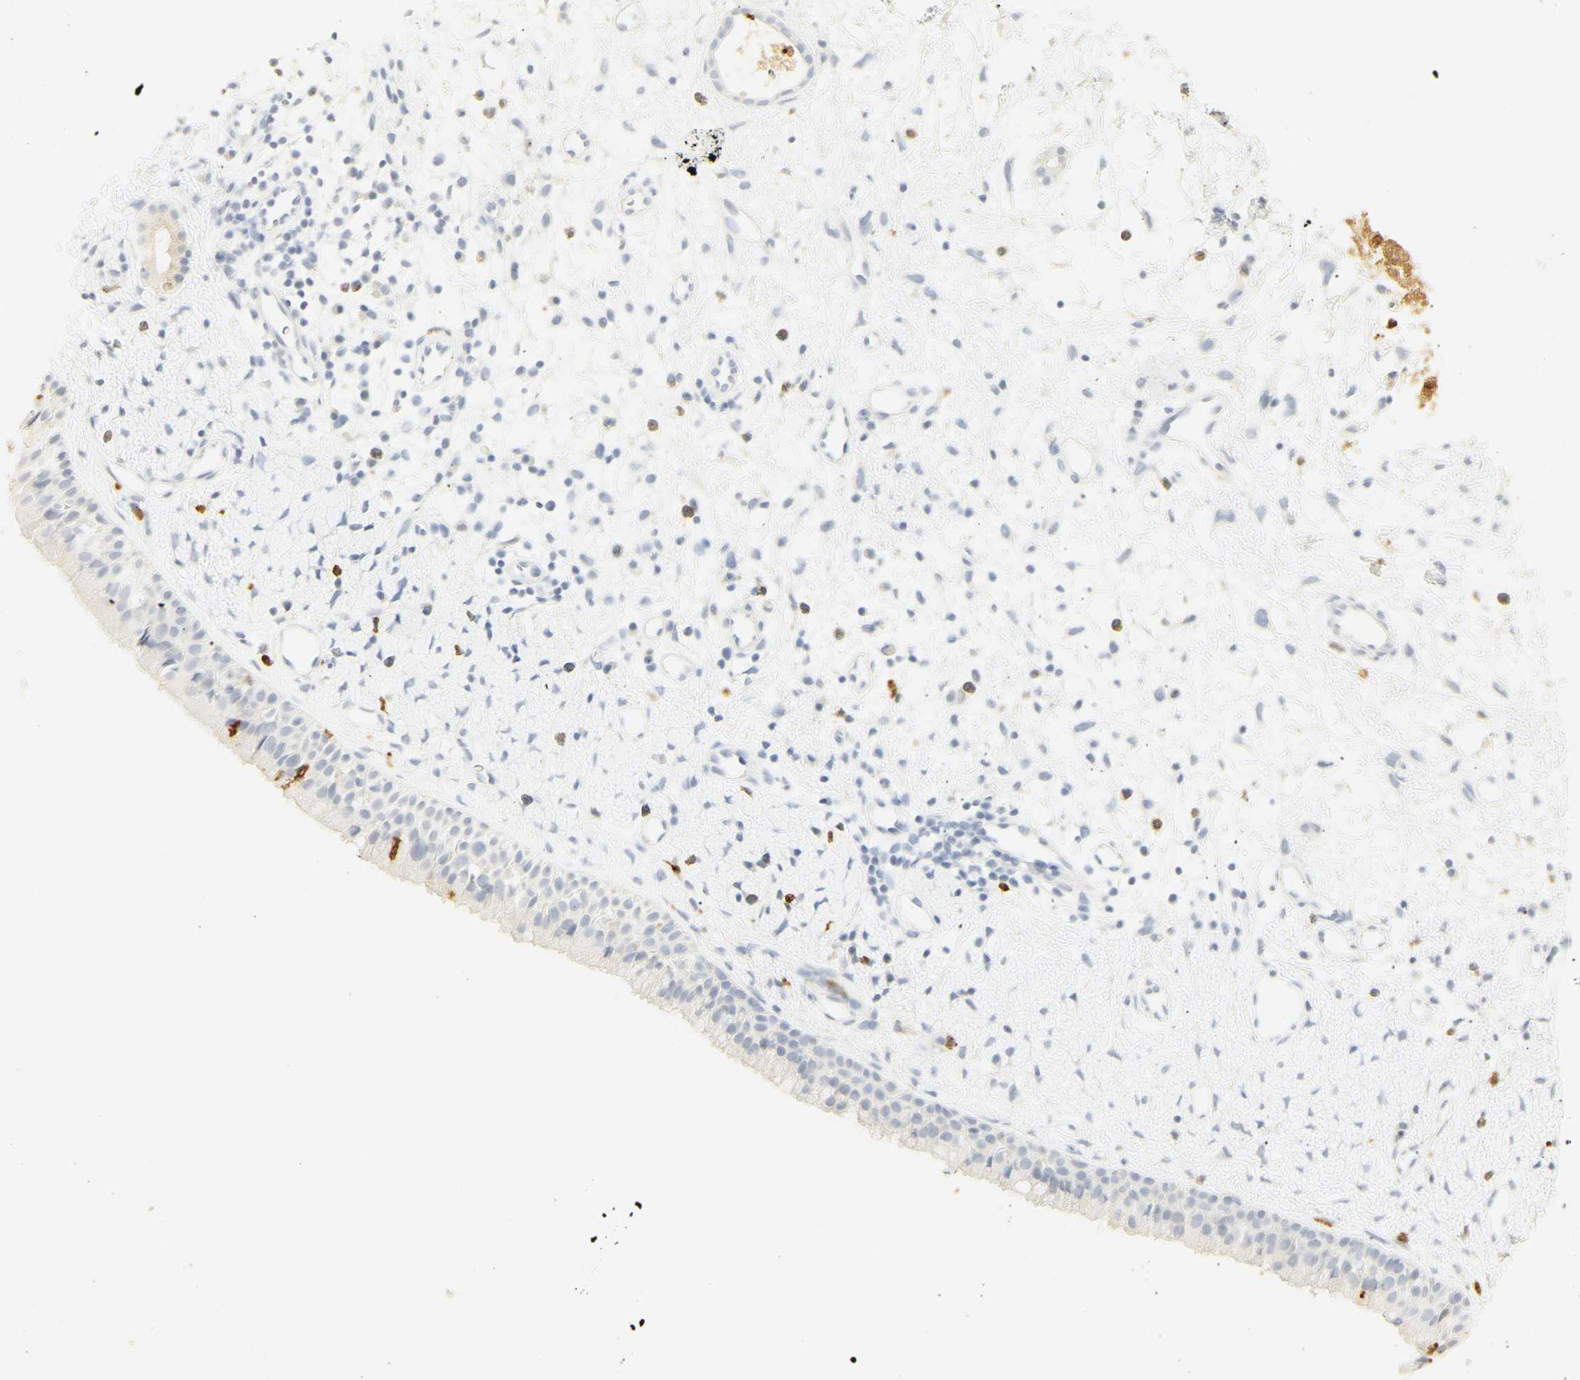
{"staining": {"intensity": "negative", "quantity": "none", "location": "none"}, "tissue": "nasopharynx", "cell_type": "Respiratory epithelial cells", "image_type": "normal", "snomed": [{"axis": "morphology", "description": "Normal tissue, NOS"}, {"axis": "topography", "description": "Nasopharynx"}], "caption": "The photomicrograph reveals no staining of respiratory epithelial cells in unremarkable nasopharynx. The staining was performed using DAB to visualize the protein expression in brown, while the nuclei were stained in blue with hematoxylin (Magnification: 20x).", "gene": "MPO", "patient": {"sex": "male", "age": 22}}